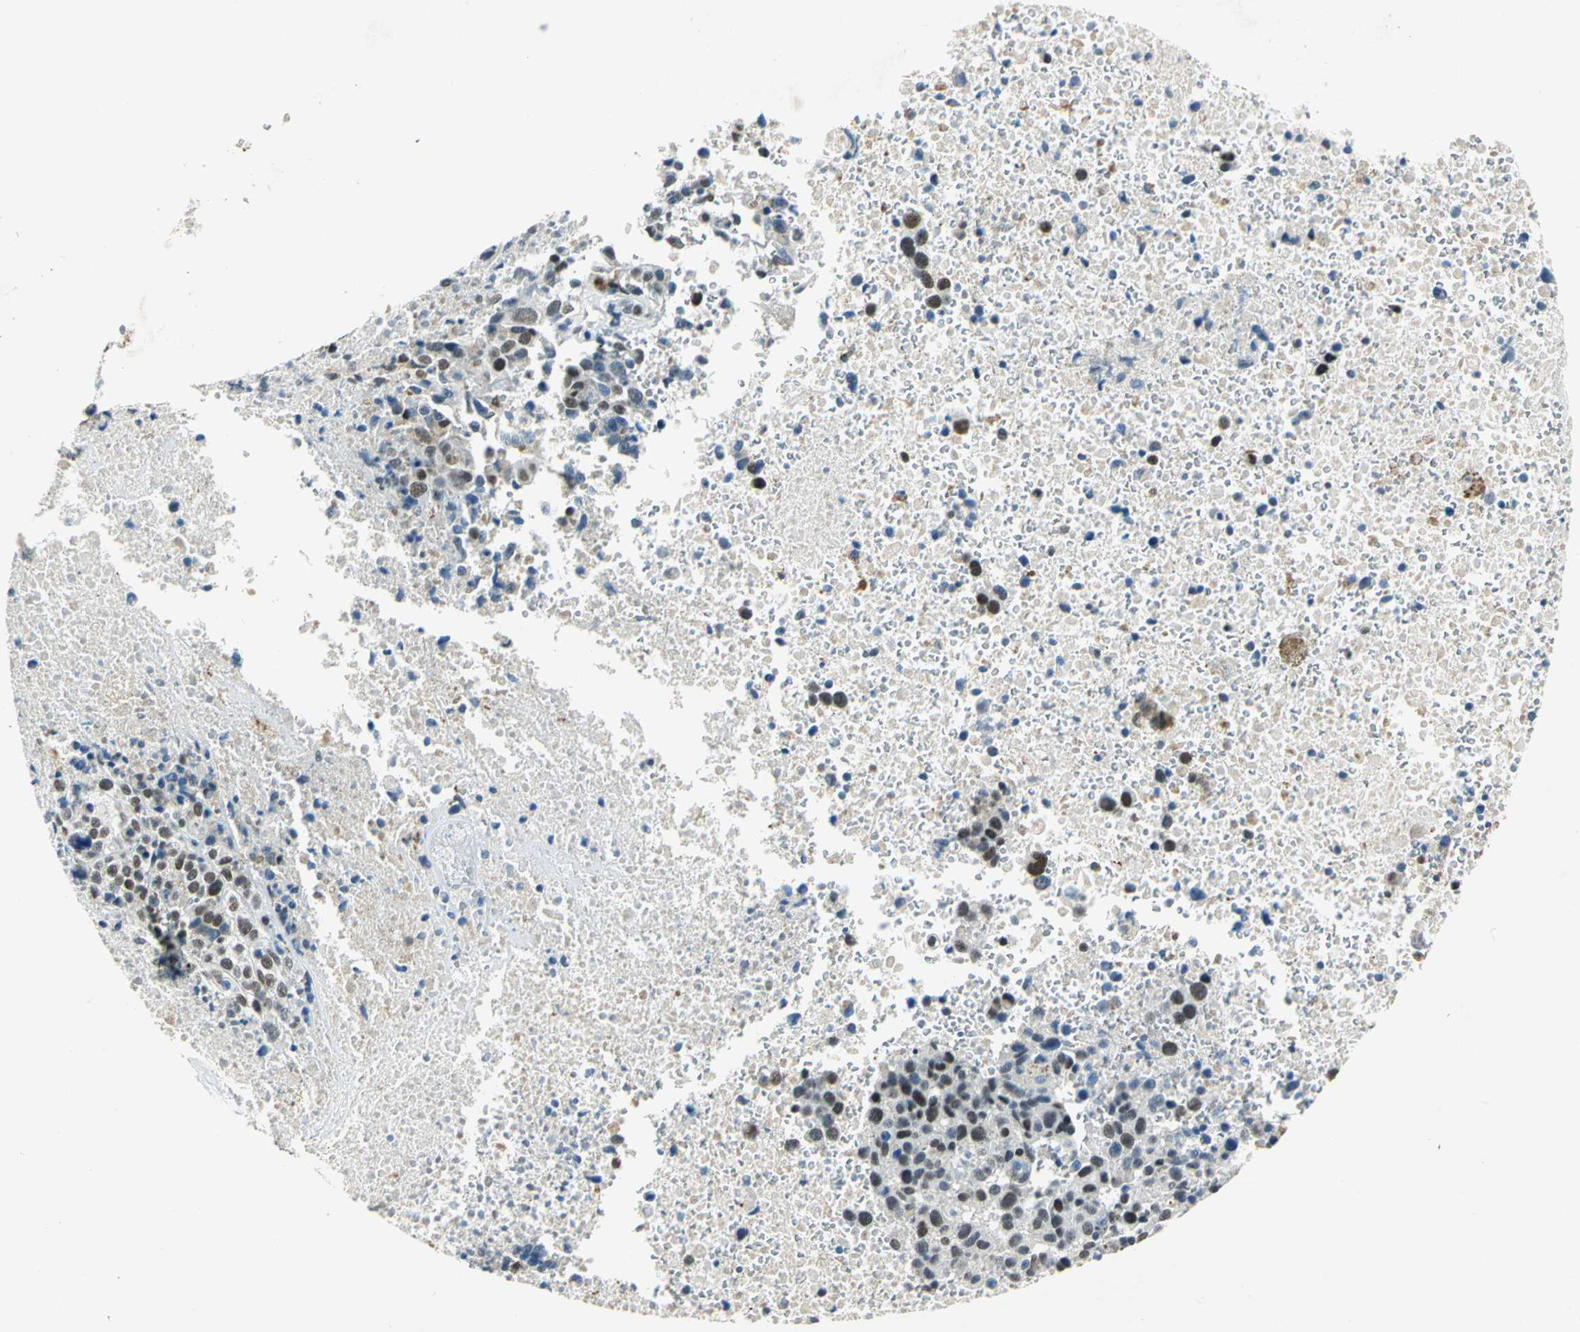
{"staining": {"intensity": "moderate", "quantity": "25%-75%", "location": "nuclear"}, "tissue": "melanoma", "cell_type": "Tumor cells", "image_type": "cancer", "snomed": [{"axis": "morphology", "description": "Malignant melanoma, Metastatic site"}, {"axis": "topography", "description": "Cerebral cortex"}], "caption": "A photomicrograph of melanoma stained for a protein exhibits moderate nuclear brown staining in tumor cells.", "gene": "RAD17", "patient": {"sex": "female", "age": 52}}